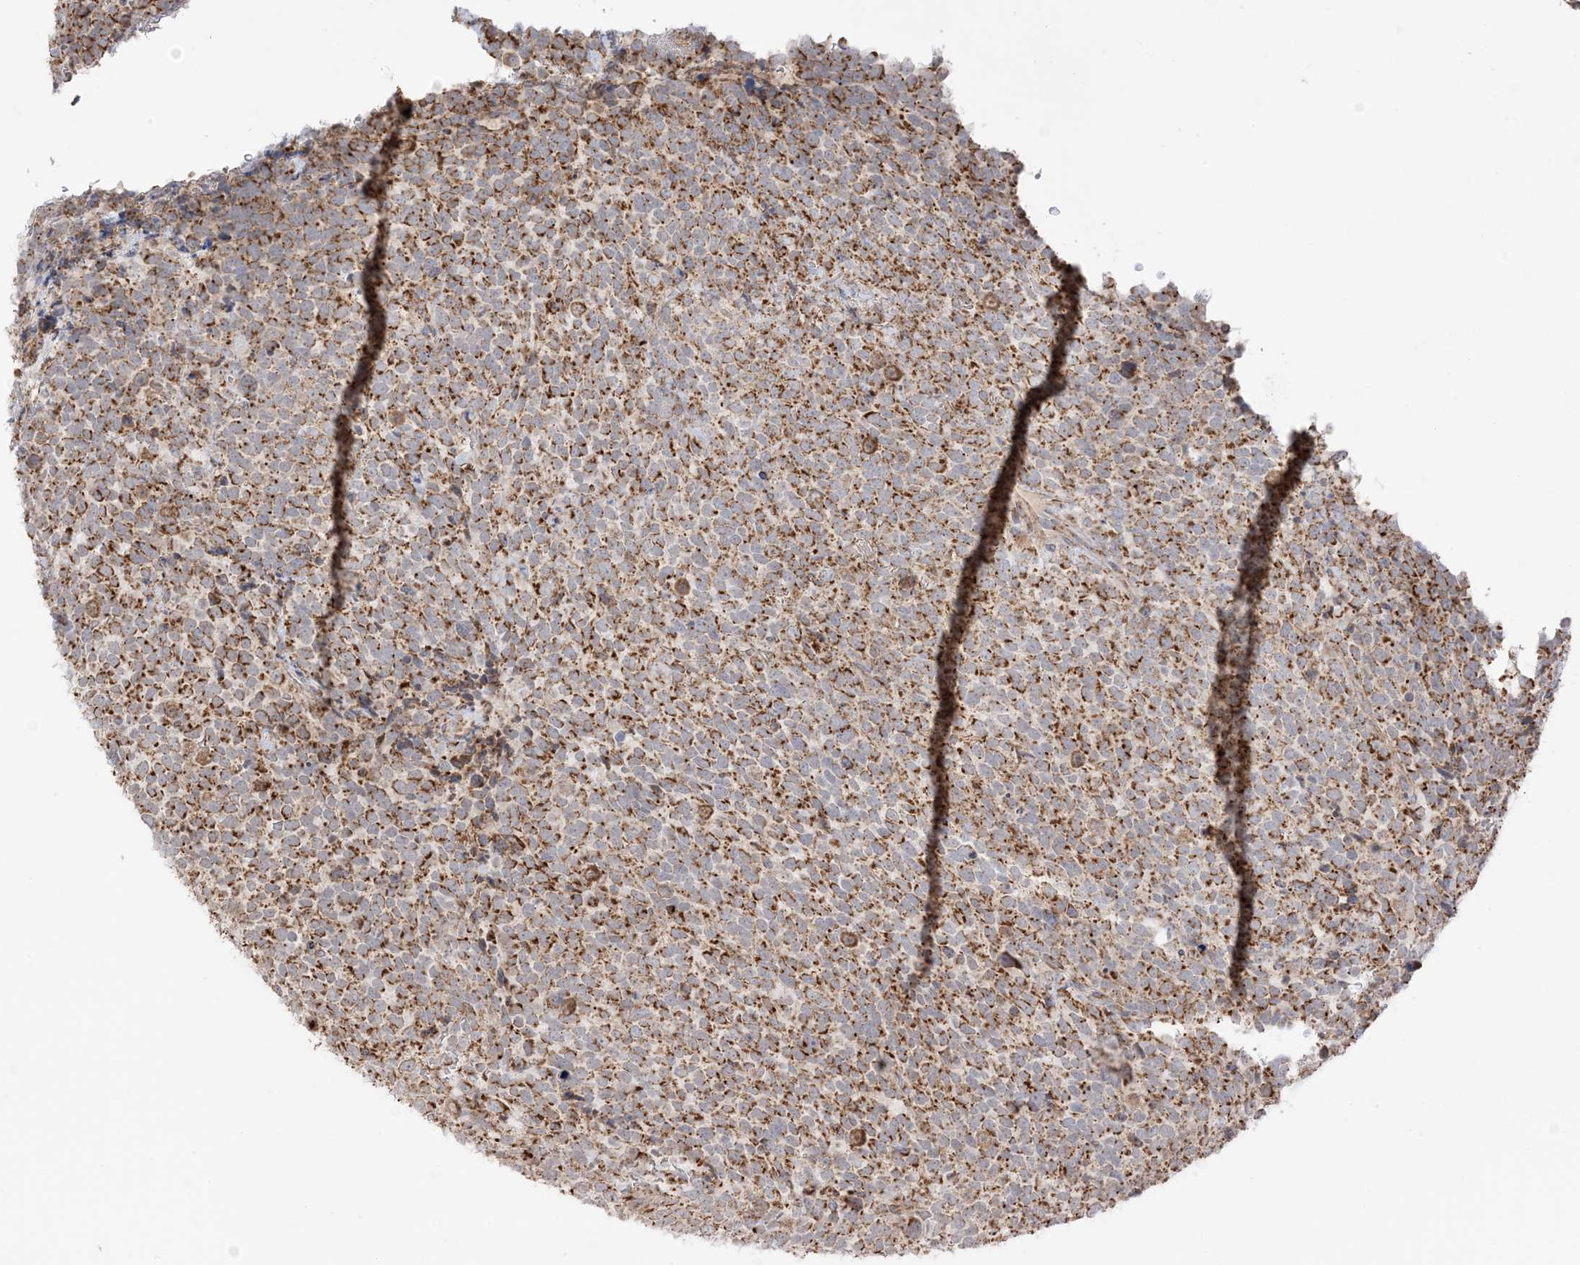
{"staining": {"intensity": "strong", "quantity": ">75%", "location": "cytoplasmic/membranous"}, "tissue": "urothelial cancer", "cell_type": "Tumor cells", "image_type": "cancer", "snomed": [{"axis": "morphology", "description": "Urothelial carcinoma, High grade"}, {"axis": "topography", "description": "Urinary bladder"}], "caption": "IHC photomicrograph of human high-grade urothelial carcinoma stained for a protein (brown), which demonstrates high levels of strong cytoplasmic/membranous staining in about >75% of tumor cells.", "gene": "SLC25A12", "patient": {"sex": "female", "age": 82}}